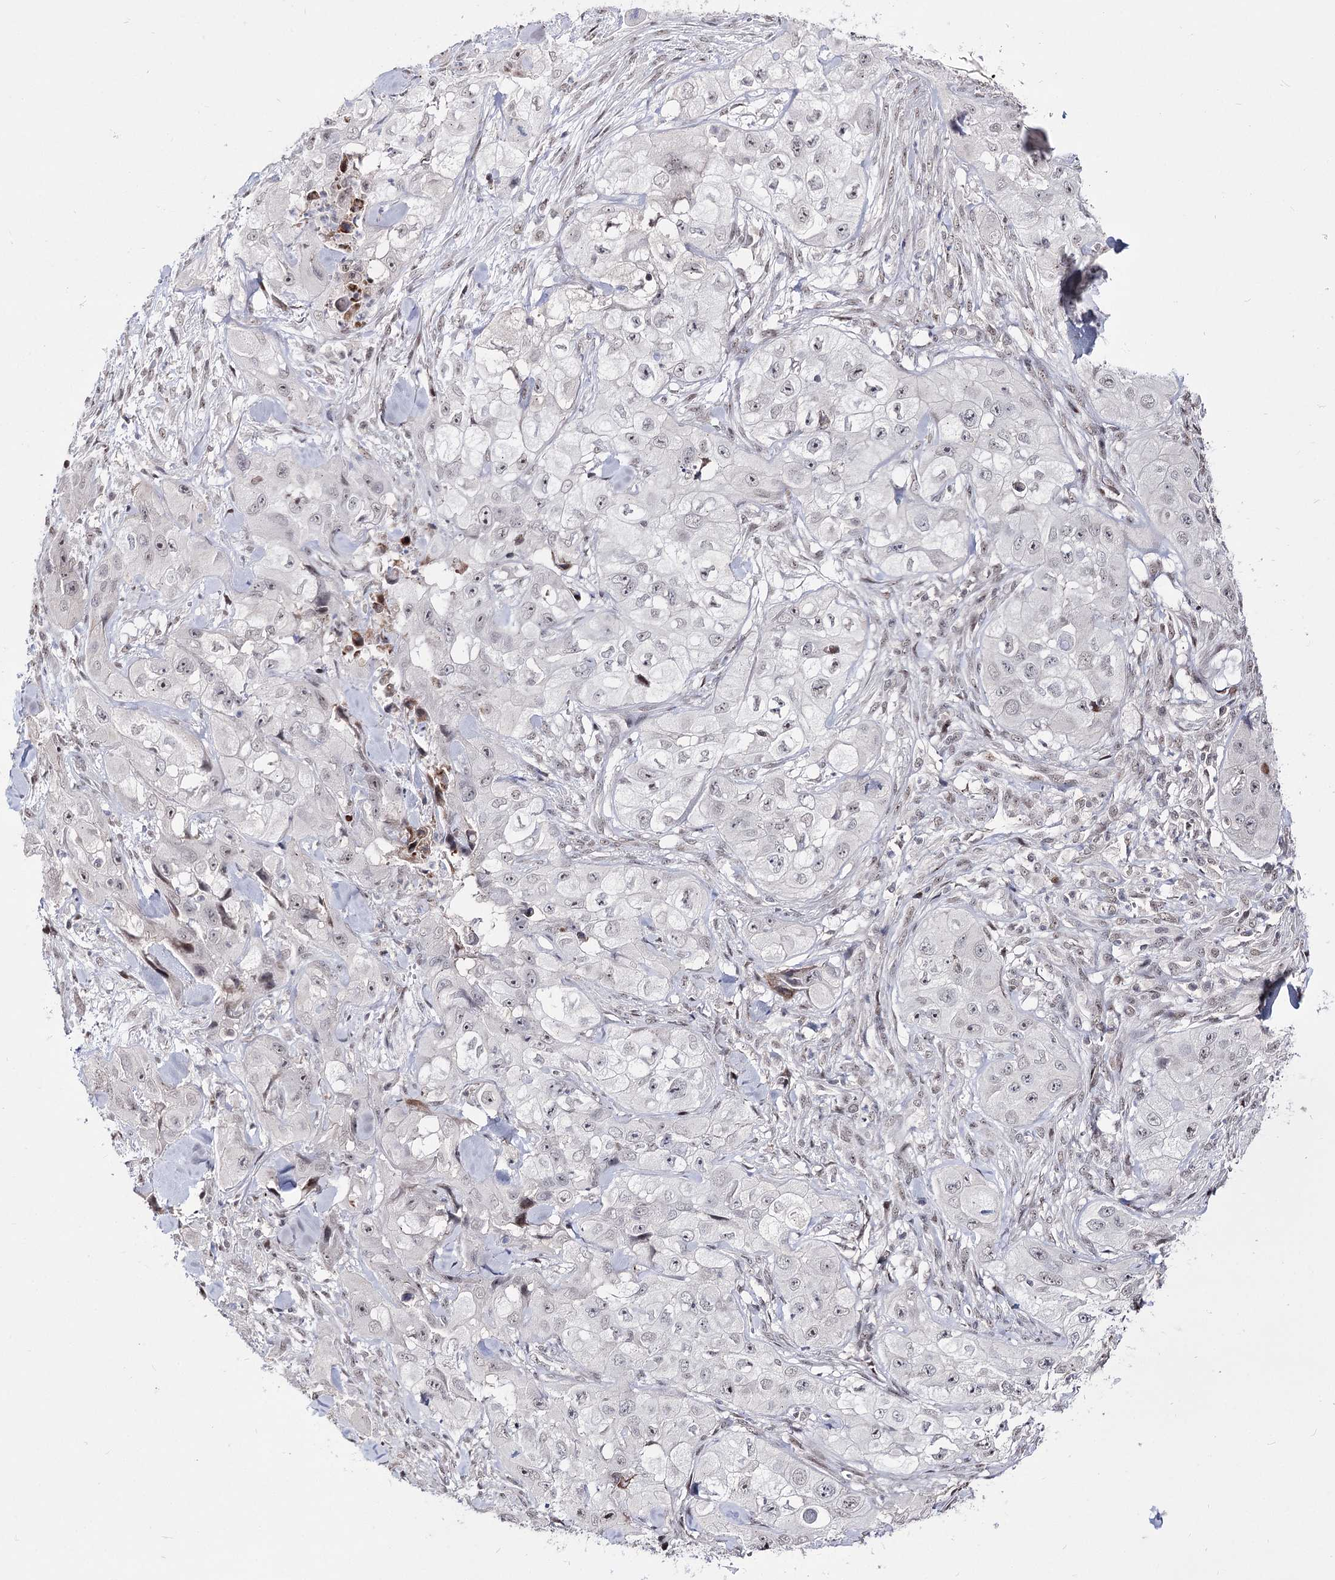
{"staining": {"intensity": "weak", "quantity": ">75%", "location": "nuclear"}, "tissue": "skin cancer", "cell_type": "Tumor cells", "image_type": "cancer", "snomed": [{"axis": "morphology", "description": "Squamous cell carcinoma, NOS"}, {"axis": "topography", "description": "Skin"}, {"axis": "topography", "description": "Subcutis"}], "caption": "IHC (DAB (3,3'-diaminobenzidine)) staining of human squamous cell carcinoma (skin) demonstrates weak nuclear protein positivity in approximately >75% of tumor cells. The protein is shown in brown color, while the nuclei are stained blue.", "gene": "STOX1", "patient": {"sex": "male", "age": 73}}